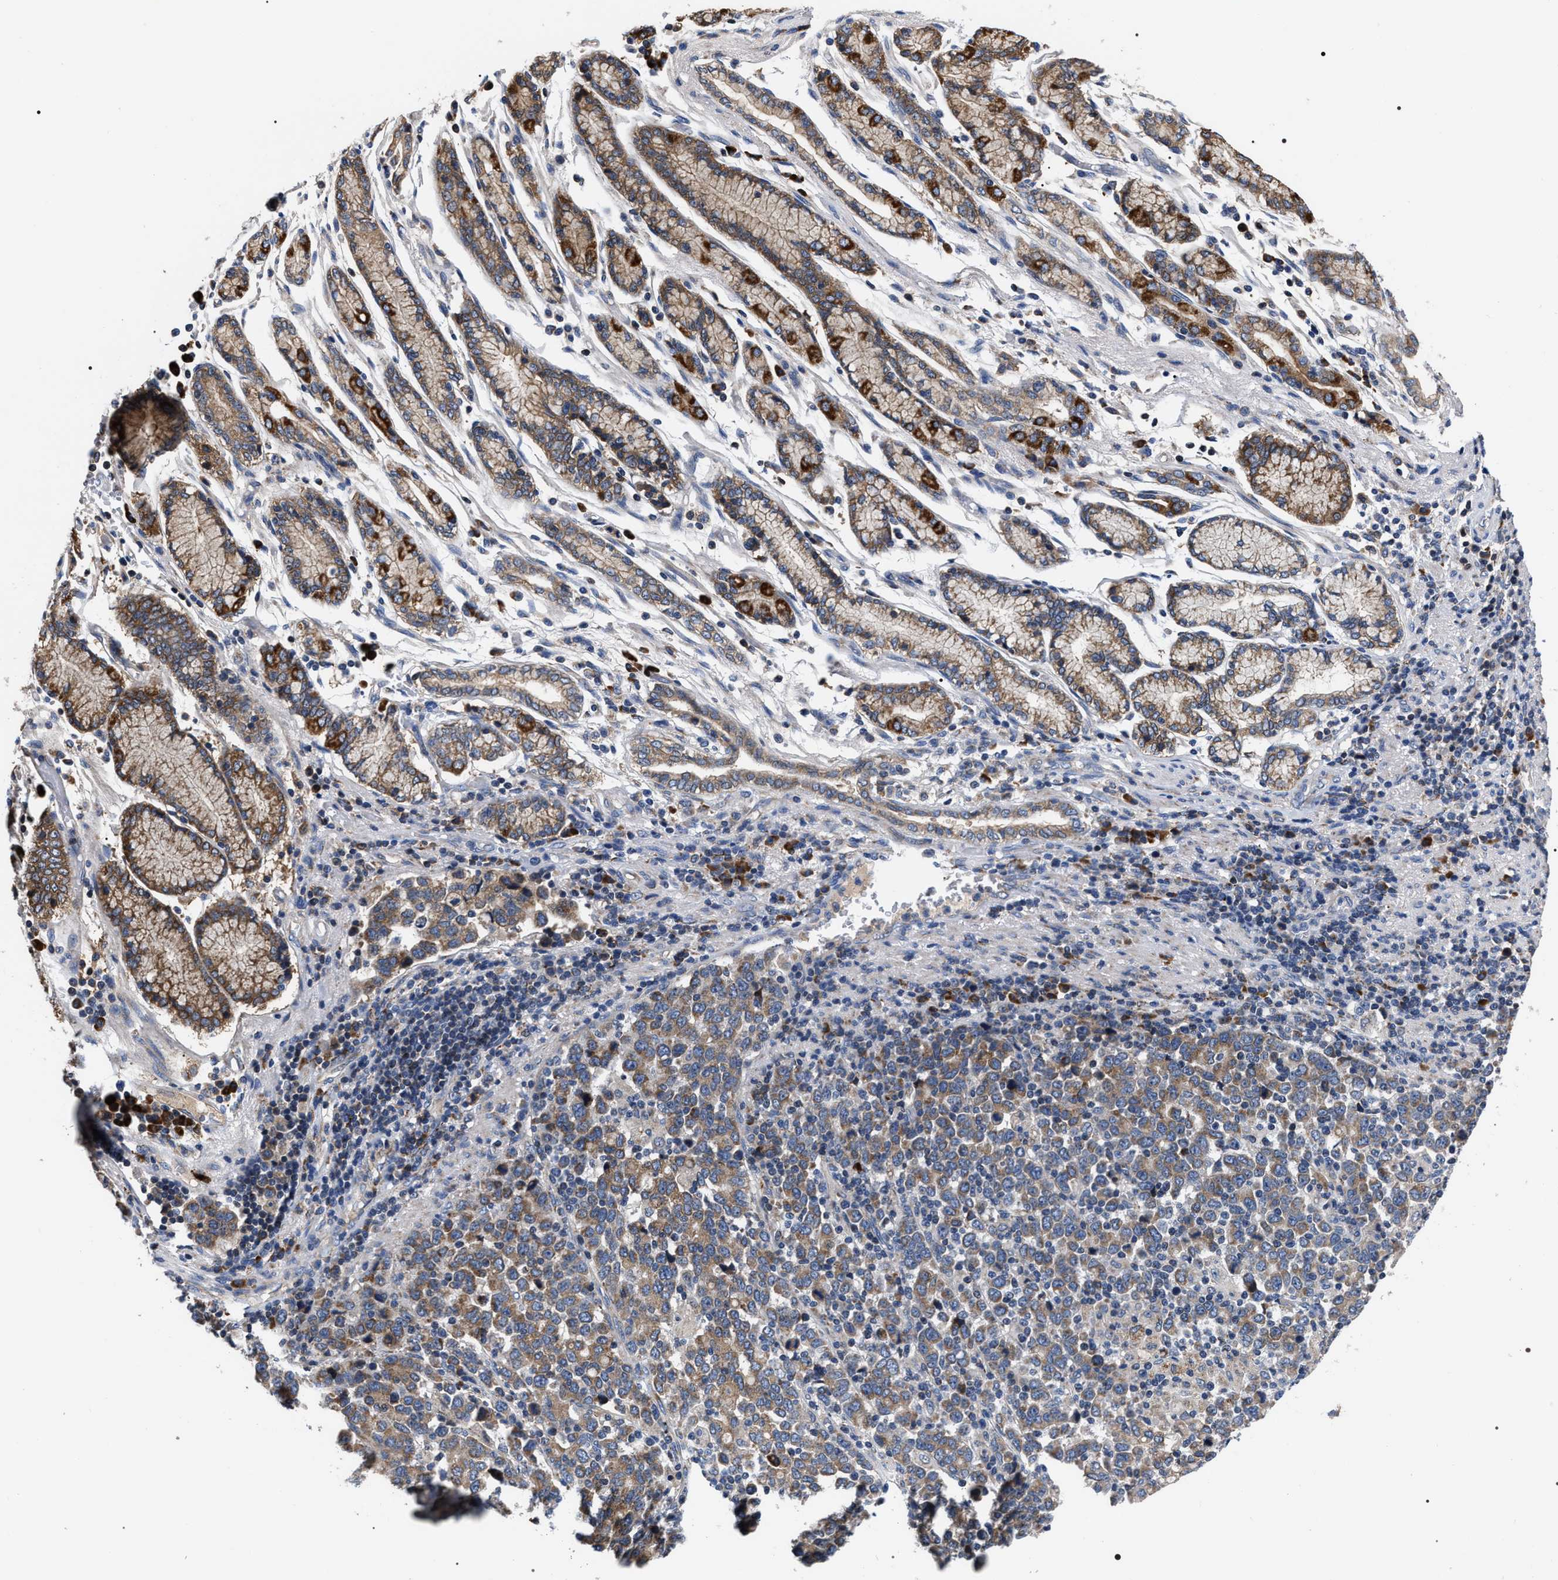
{"staining": {"intensity": "moderate", "quantity": ">75%", "location": "cytoplasmic/membranous"}, "tissue": "stomach cancer", "cell_type": "Tumor cells", "image_type": "cancer", "snomed": [{"axis": "morphology", "description": "Adenocarcinoma, NOS"}, {"axis": "topography", "description": "Stomach, upper"}], "caption": "This is an image of immunohistochemistry staining of stomach adenocarcinoma, which shows moderate positivity in the cytoplasmic/membranous of tumor cells.", "gene": "MACC1", "patient": {"sex": "male", "age": 69}}